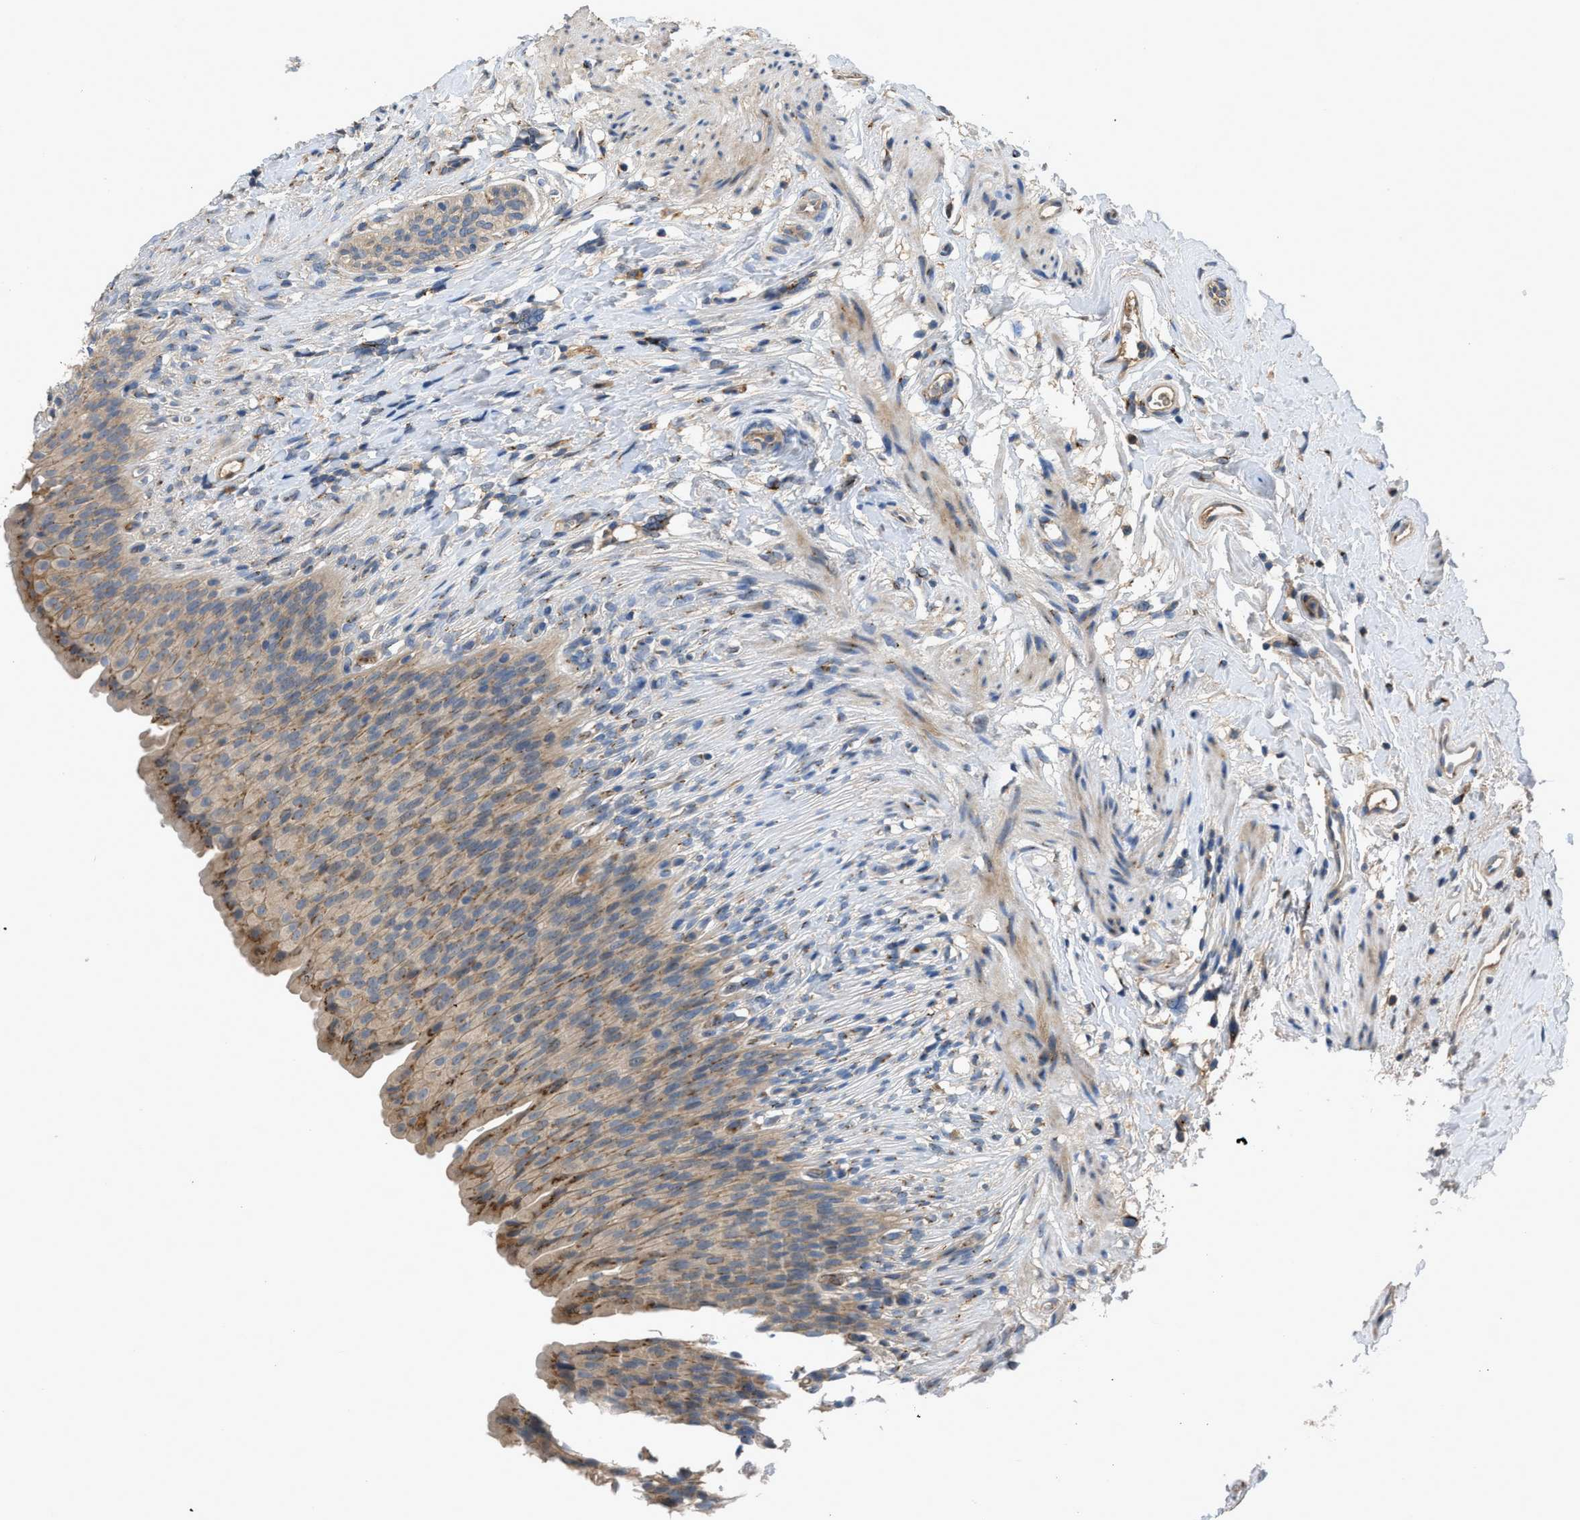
{"staining": {"intensity": "moderate", "quantity": ">75%", "location": "cytoplasmic/membranous"}, "tissue": "urinary bladder", "cell_type": "Urothelial cells", "image_type": "normal", "snomed": [{"axis": "morphology", "description": "Normal tissue, NOS"}, {"axis": "topography", "description": "Urinary bladder"}], "caption": "Immunohistochemical staining of unremarkable urinary bladder displays >75% levels of moderate cytoplasmic/membranous protein positivity in about >75% of urothelial cells.", "gene": "SIK2", "patient": {"sex": "female", "age": 79}}